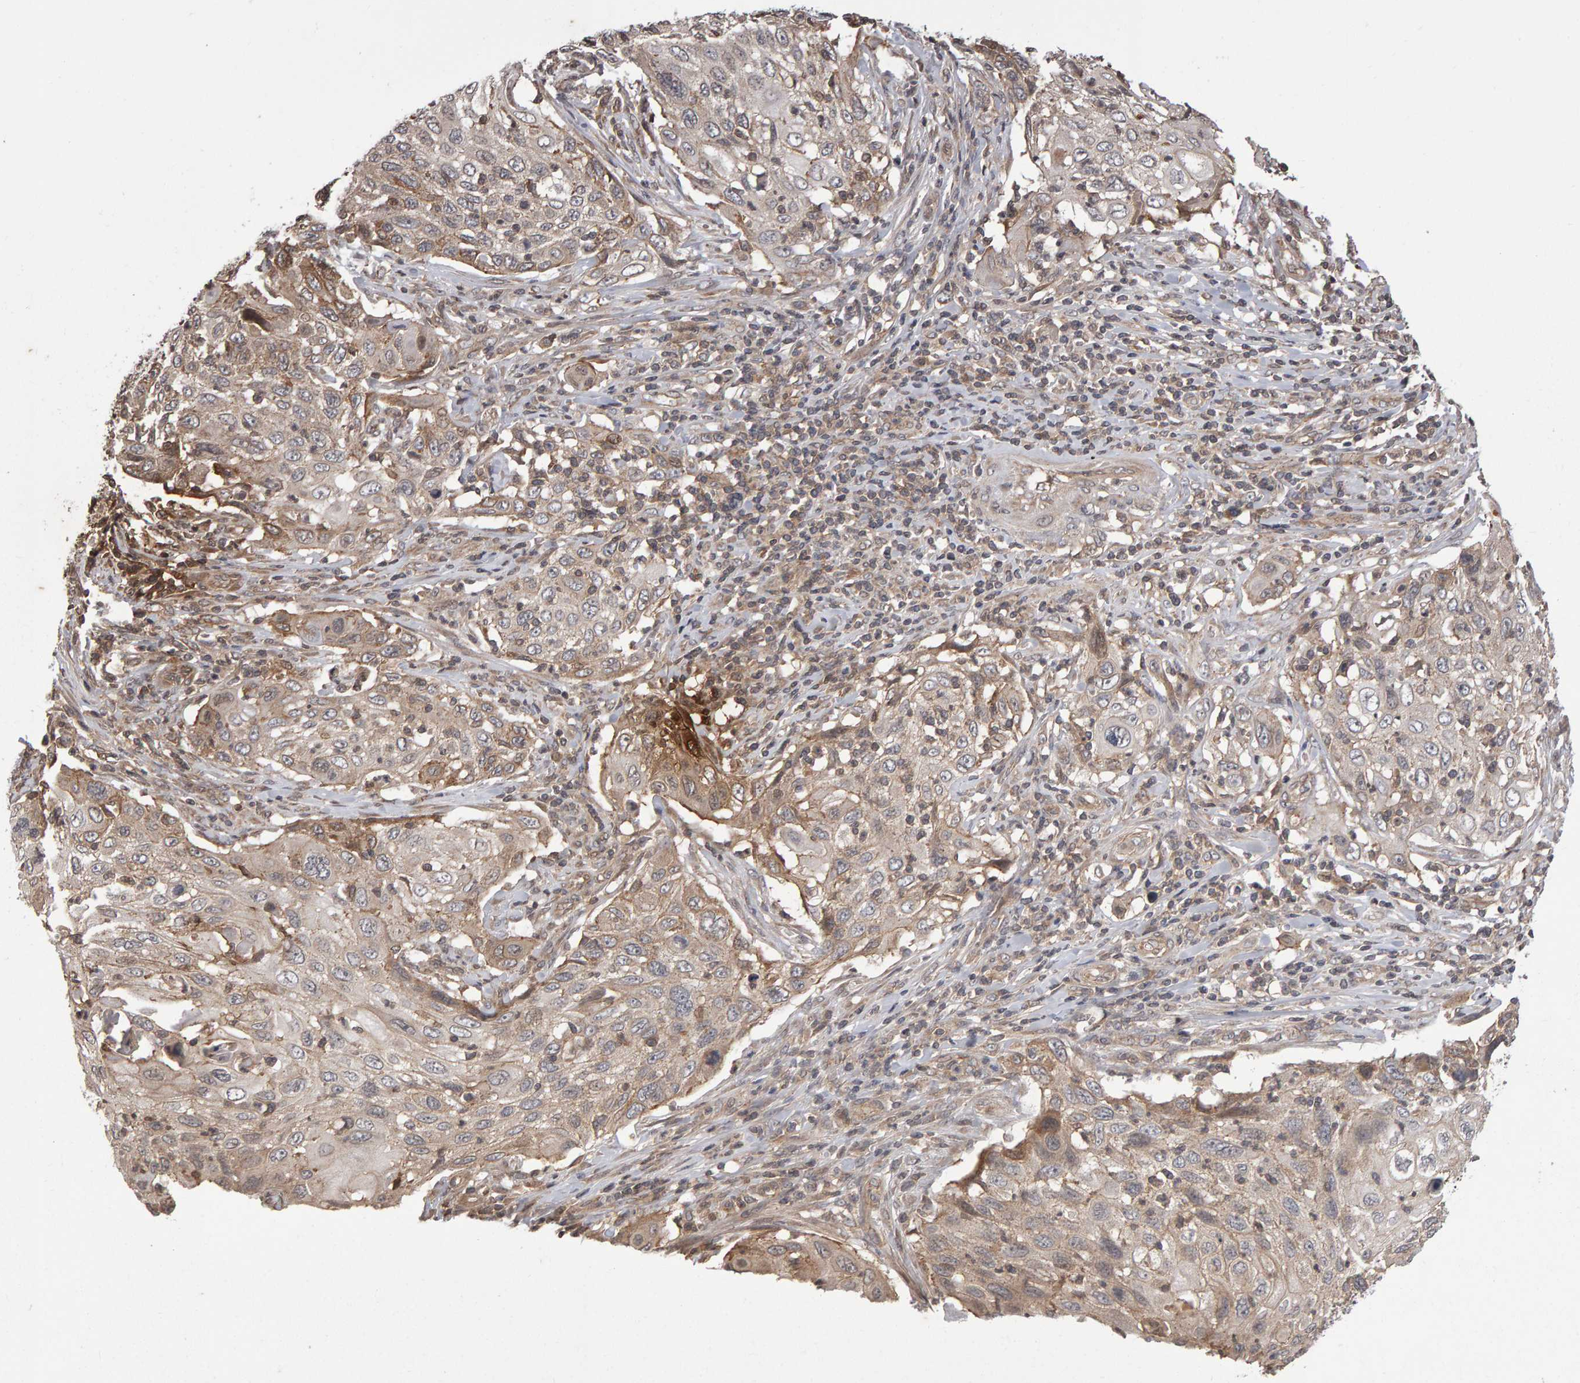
{"staining": {"intensity": "weak", "quantity": ">75%", "location": "cytoplasmic/membranous"}, "tissue": "cervical cancer", "cell_type": "Tumor cells", "image_type": "cancer", "snomed": [{"axis": "morphology", "description": "Squamous cell carcinoma, NOS"}, {"axis": "topography", "description": "Cervix"}], "caption": "Immunohistochemical staining of human squamous cell carcinoma (cervical) reveals low levels of weak cytoplasmic/membranous protein positivity in approximately >75% of tumor cells.", "gene": "SCRIB", "patient": {"sex": "female", "age": 70}}